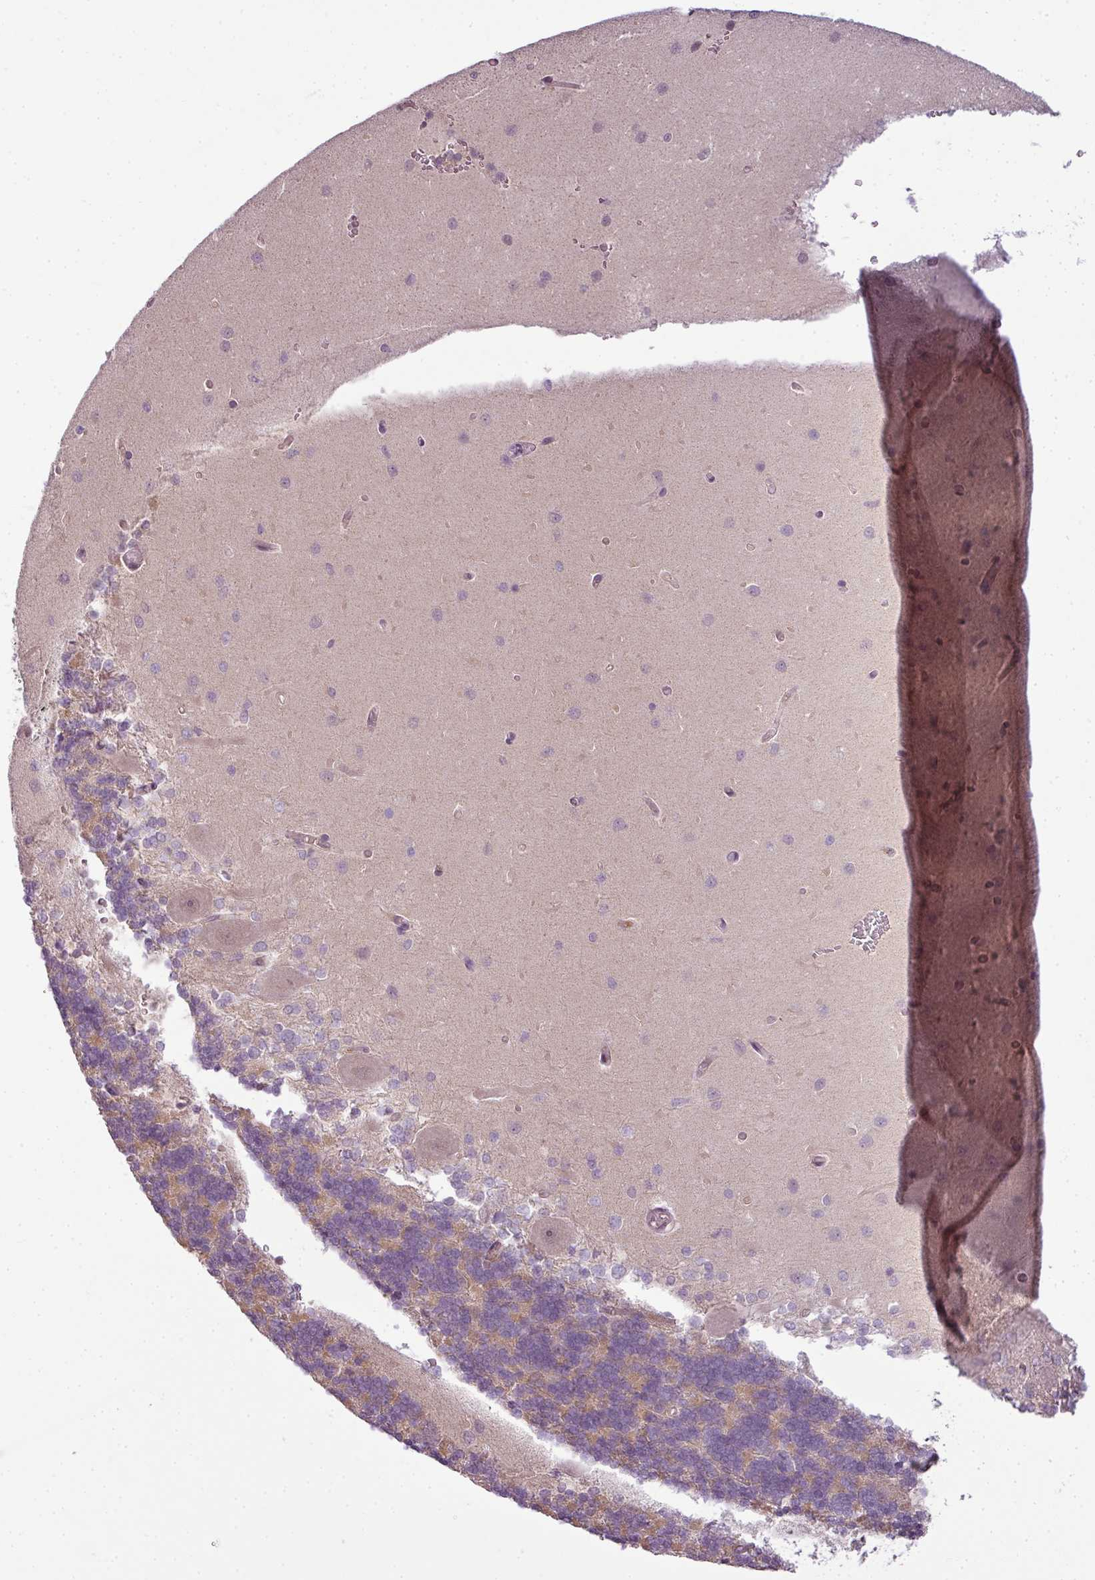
{"staining": {"intensity": "moderate", "quantity": "25%-75%", "location": "cytoplasmic/membranous"}, "tissue": "cerebellum", "cell_type": "Cells in granular layer", "image_type": "normal", "snomed": [{"axis": "morphology", "description": "Normal tissue, NOS"}, {"axis": "topography", "description": "Cerebellum"}], "caption": "Cerebellum stained for a protein shows moderate cytoplasmic/membranous positivity in cells in granular layer. (DAB (3,3'-diaminobenzidine) IHC, brown staining for protein, blue staining for nuclei).", "gene": "LY75", "patient": {"sex": "male", "age": 37}}